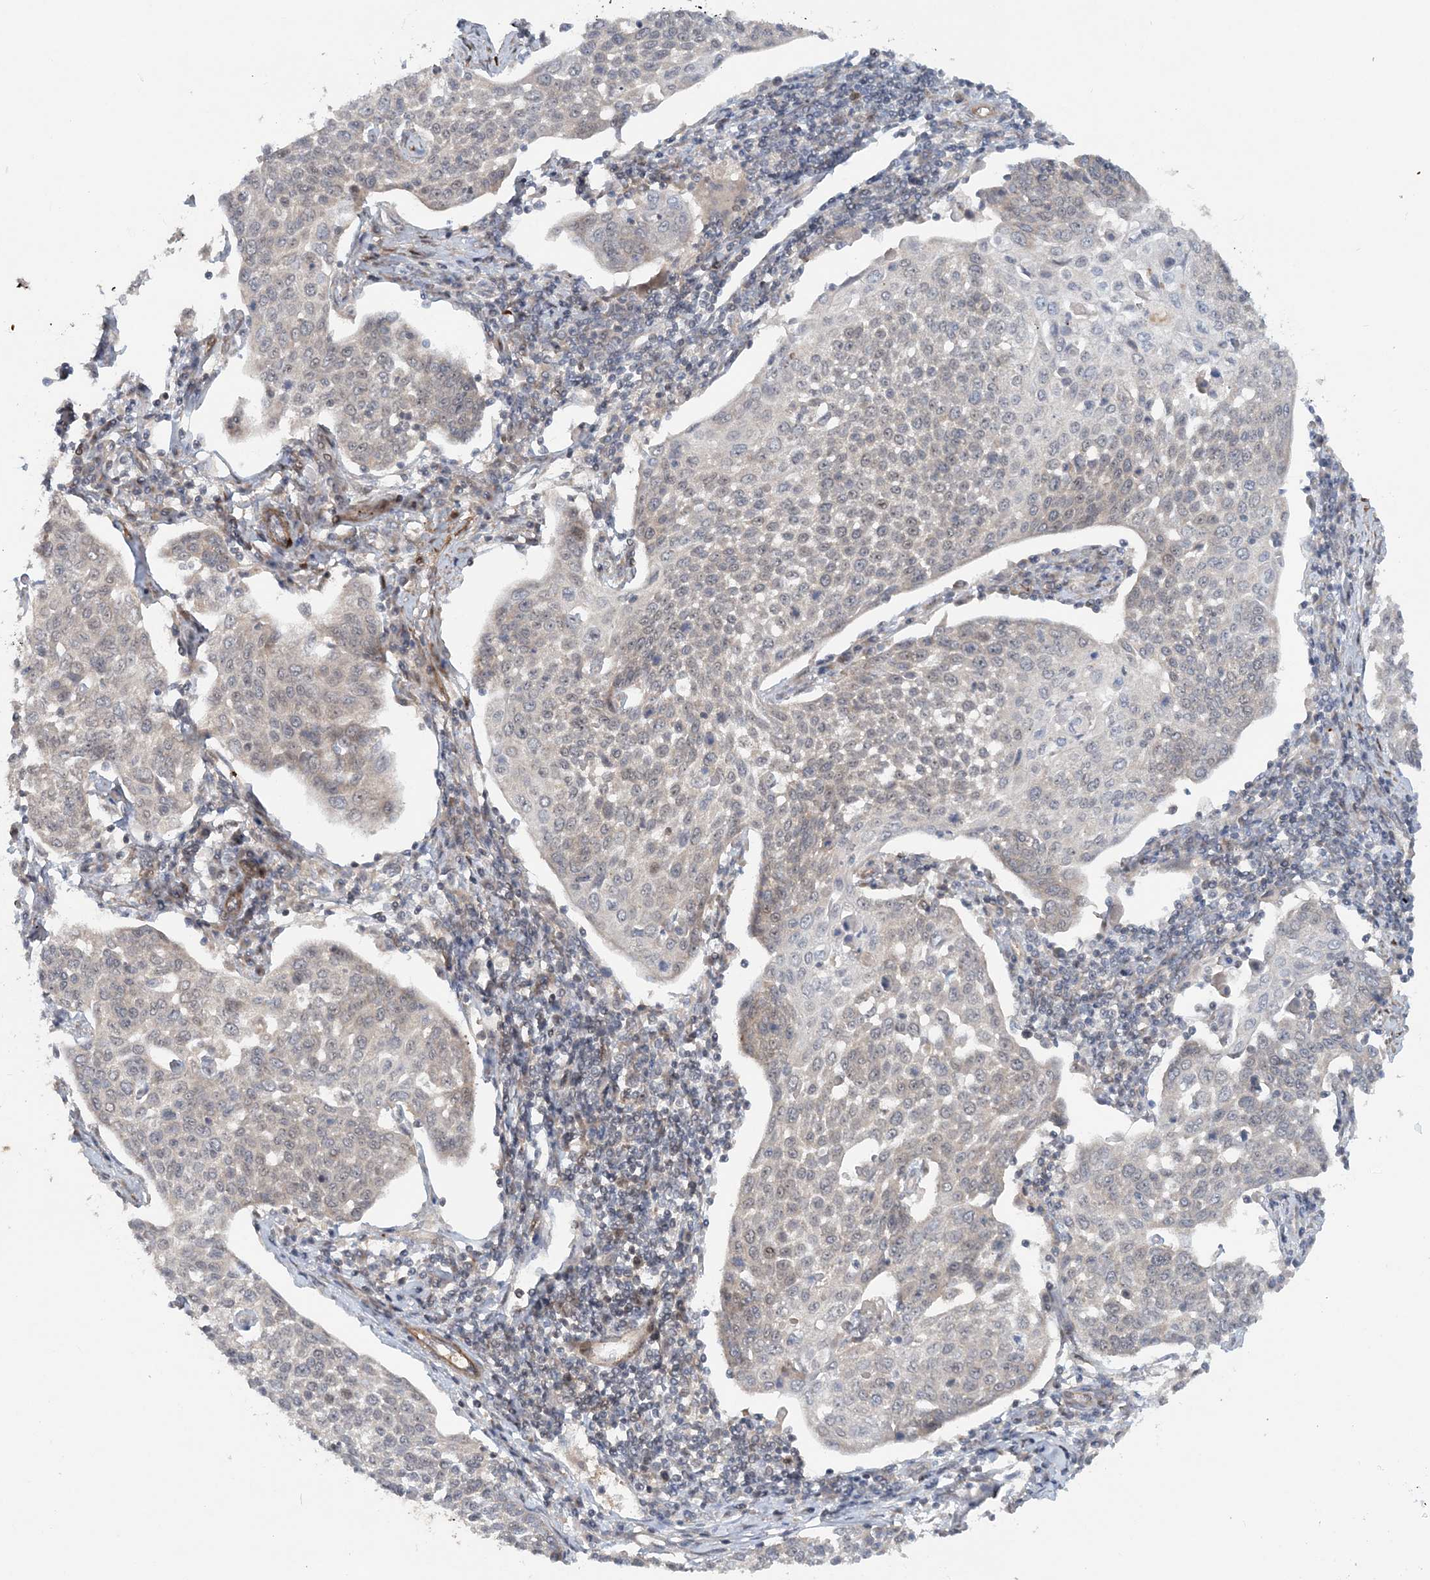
{"staining": {"intensity": "negative", "quantity": "none", "location": "none"}, "tissue": "cervical cancer", "cell_type": "Tumor cells", "image_type": "cancer", "snomed": [{"axis": "morphology", "description": "Squamous cell carcinoma, NOS"}, {"axis": "topography", "description": "Cervix"}], "caption": "Immunohistochemistry of cervical cancer (squamous cell carcinoma) demonstrates no expression in tumor cells.", "gene": "GEMIN5", "patient": {"sex": "female", "age": 34}}